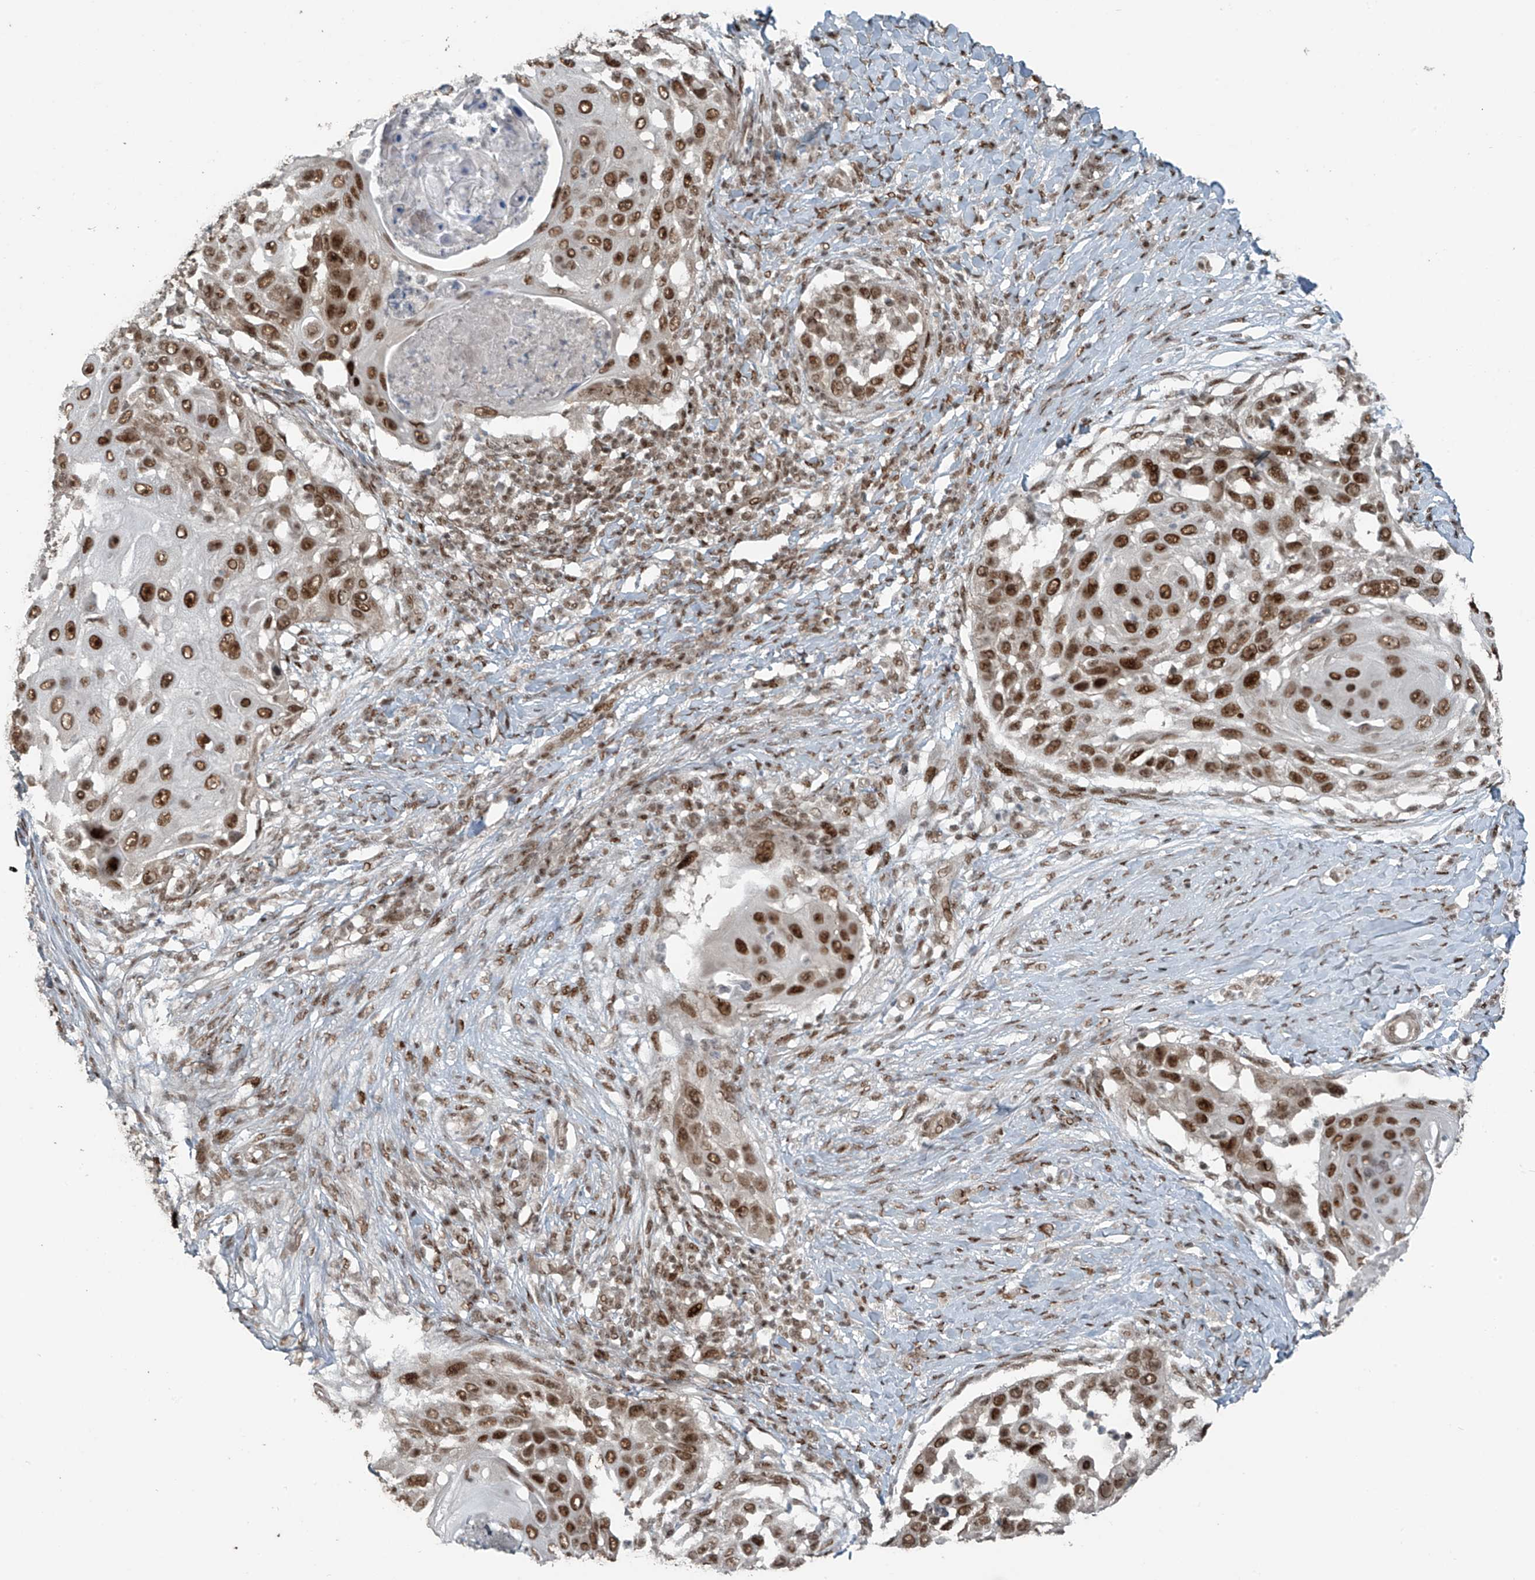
{"staining": {"intensity": "strong", "quantity": ">75%", "location": "nuclear"}, "tissue": "skin cancer", "cell_type": "Tumor cells", "image_type": "cancer", "snomed": [{"axis": "morphology", "description": "Squamous cell carcinoma, NOS"}, {"axis": "topography", "description": "Skin"}], "caption": "Tumor cells reveal high levels of strong nuclear expression in about >75% of cells in skin cancer (squamous cell carcinoma).", "gene": "PCNP", "patient": {"sex": "female", "age": 44}}